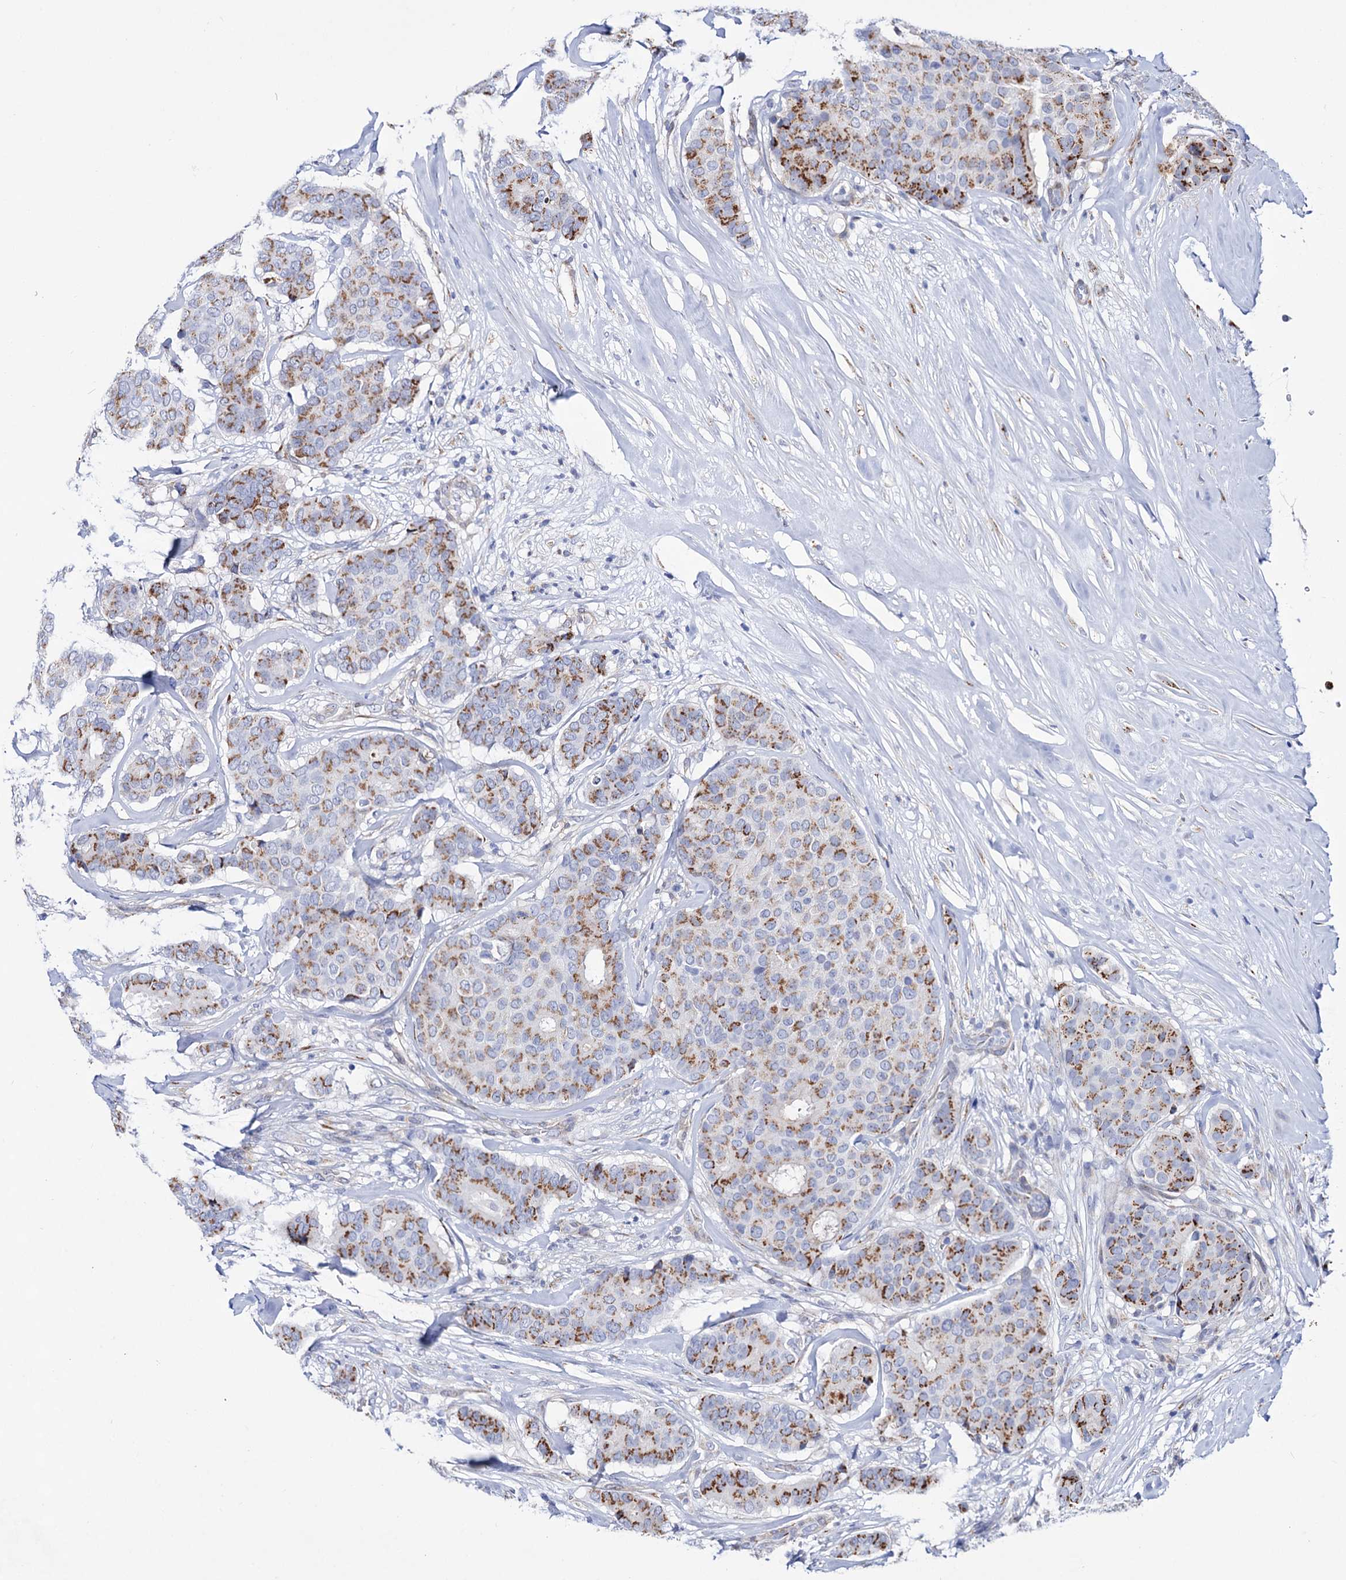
{"staining": {"intensity": "strong", "quantity": "25%-75%", "location": "cytoplasmic/membranous"}, "tissue": "breast cancer", "cell_type": "Tumor cells", "image_type": "cancer", "snomed": [{"axis": "morphology", "description": "Duct carcinoma"}, {"axis": "topography", "description": "Breast"}], "caption": "Immunohistochemical staining of human breast cancer (intraductal carcinoma) reveals high levels of strong cytoplasmic/membranous expression in about 25%-75% of tumor cells.", "gene": "C11orf96", "patient": {"sex": "female", "age": 75}}